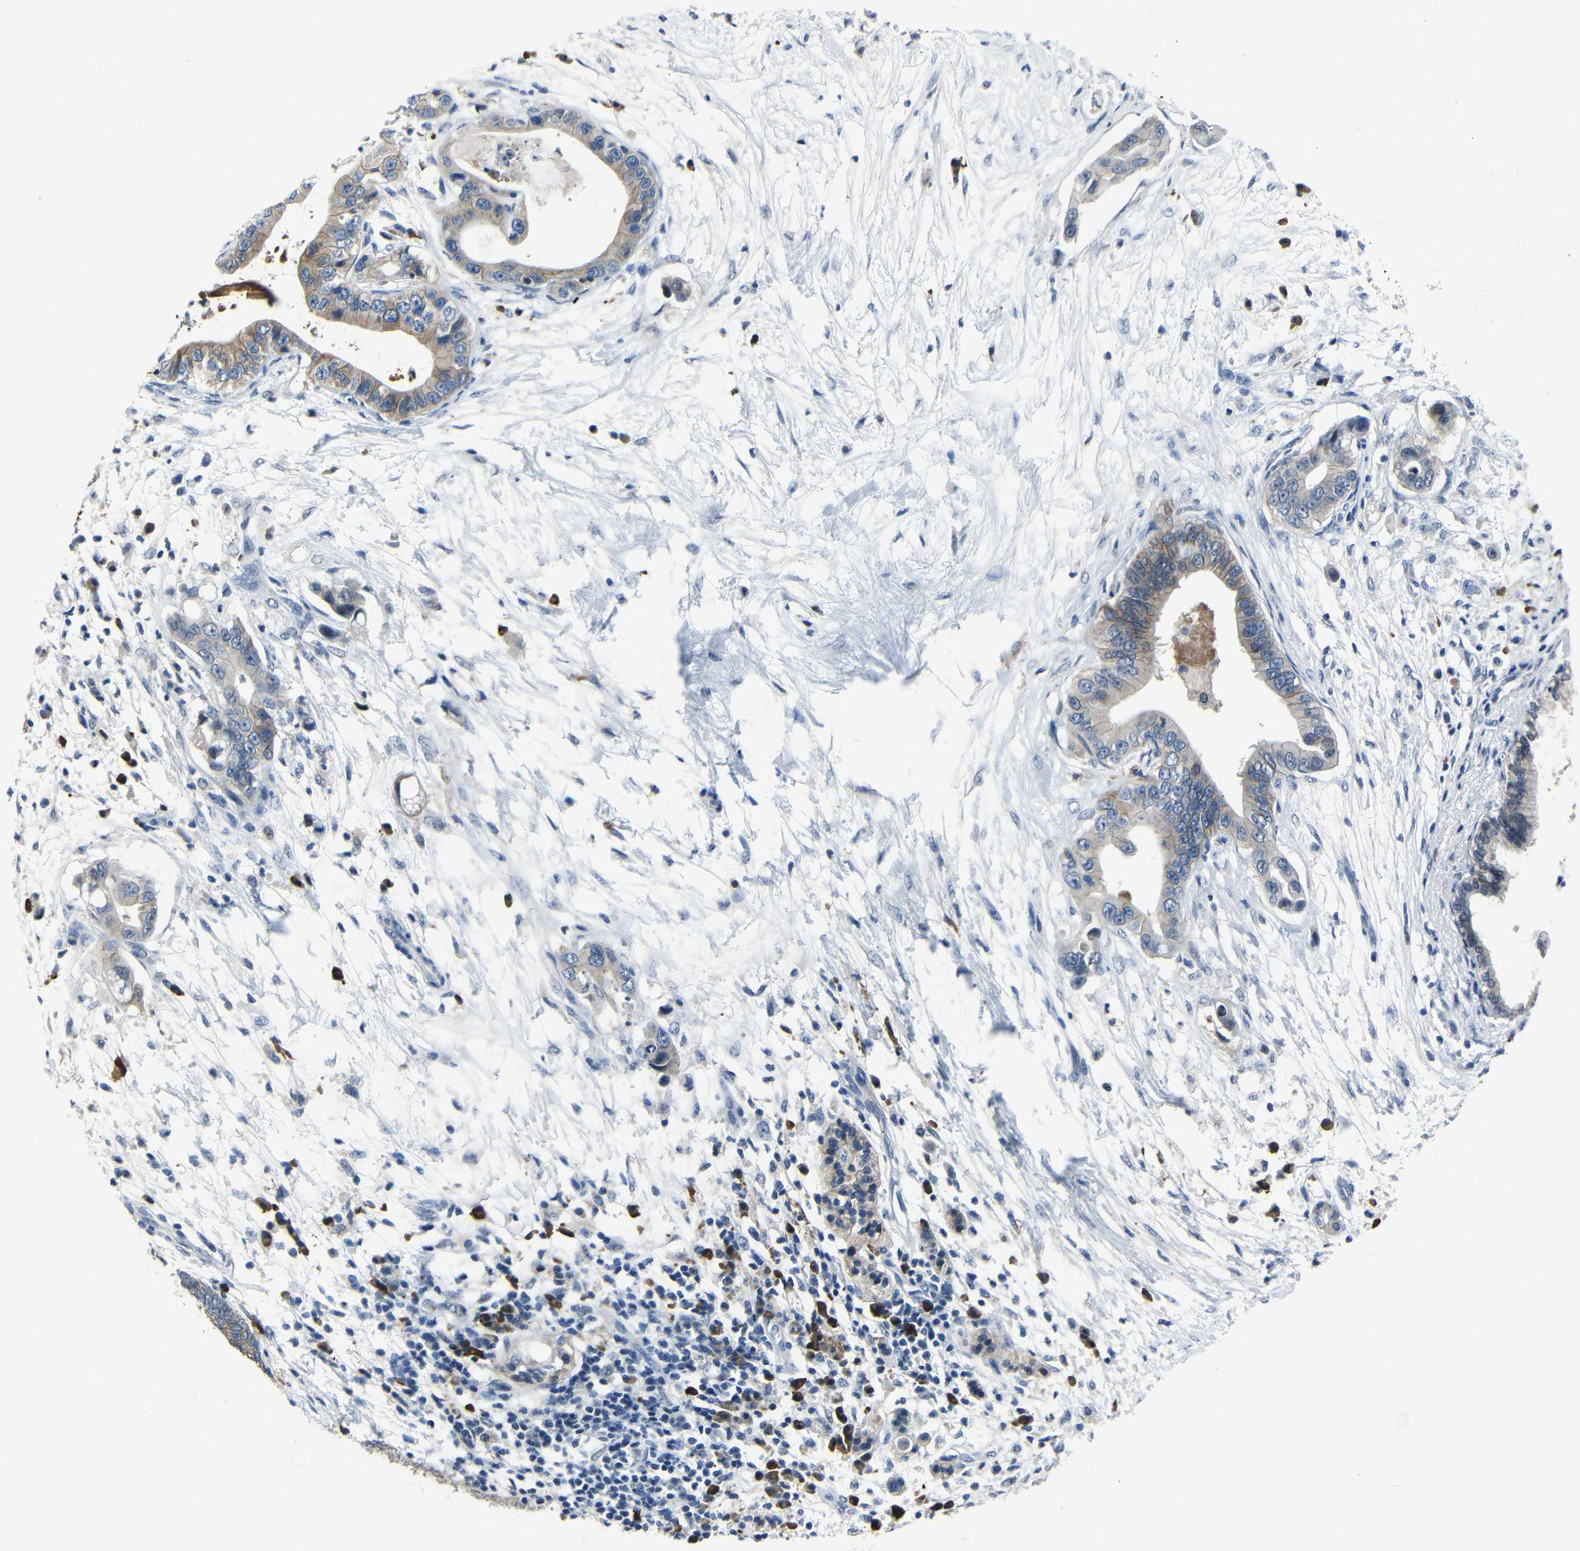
{"staining": {"intensity": "moderate", "quantity": "25%-75%", "location": "cytoplasmic/membranous"}, "tissue": "pancreatic cancer", "cell_type": "Tumor cells", "image_type": "cancer", "snomed": [{"axis": "morphology", "description": "Adenocarcinoma, NOS"}, {"axis": "topography", "description": "Pancreas"}], "caption": "This is an image of immunohistochemistry staining of adenocarcinoma (pancreatic), which shows moderate positivity in the cytoplasmic/membranous of tumor cells.", "gene": "SEMA4B", "patient": {"sex": "male", "age": 77}}